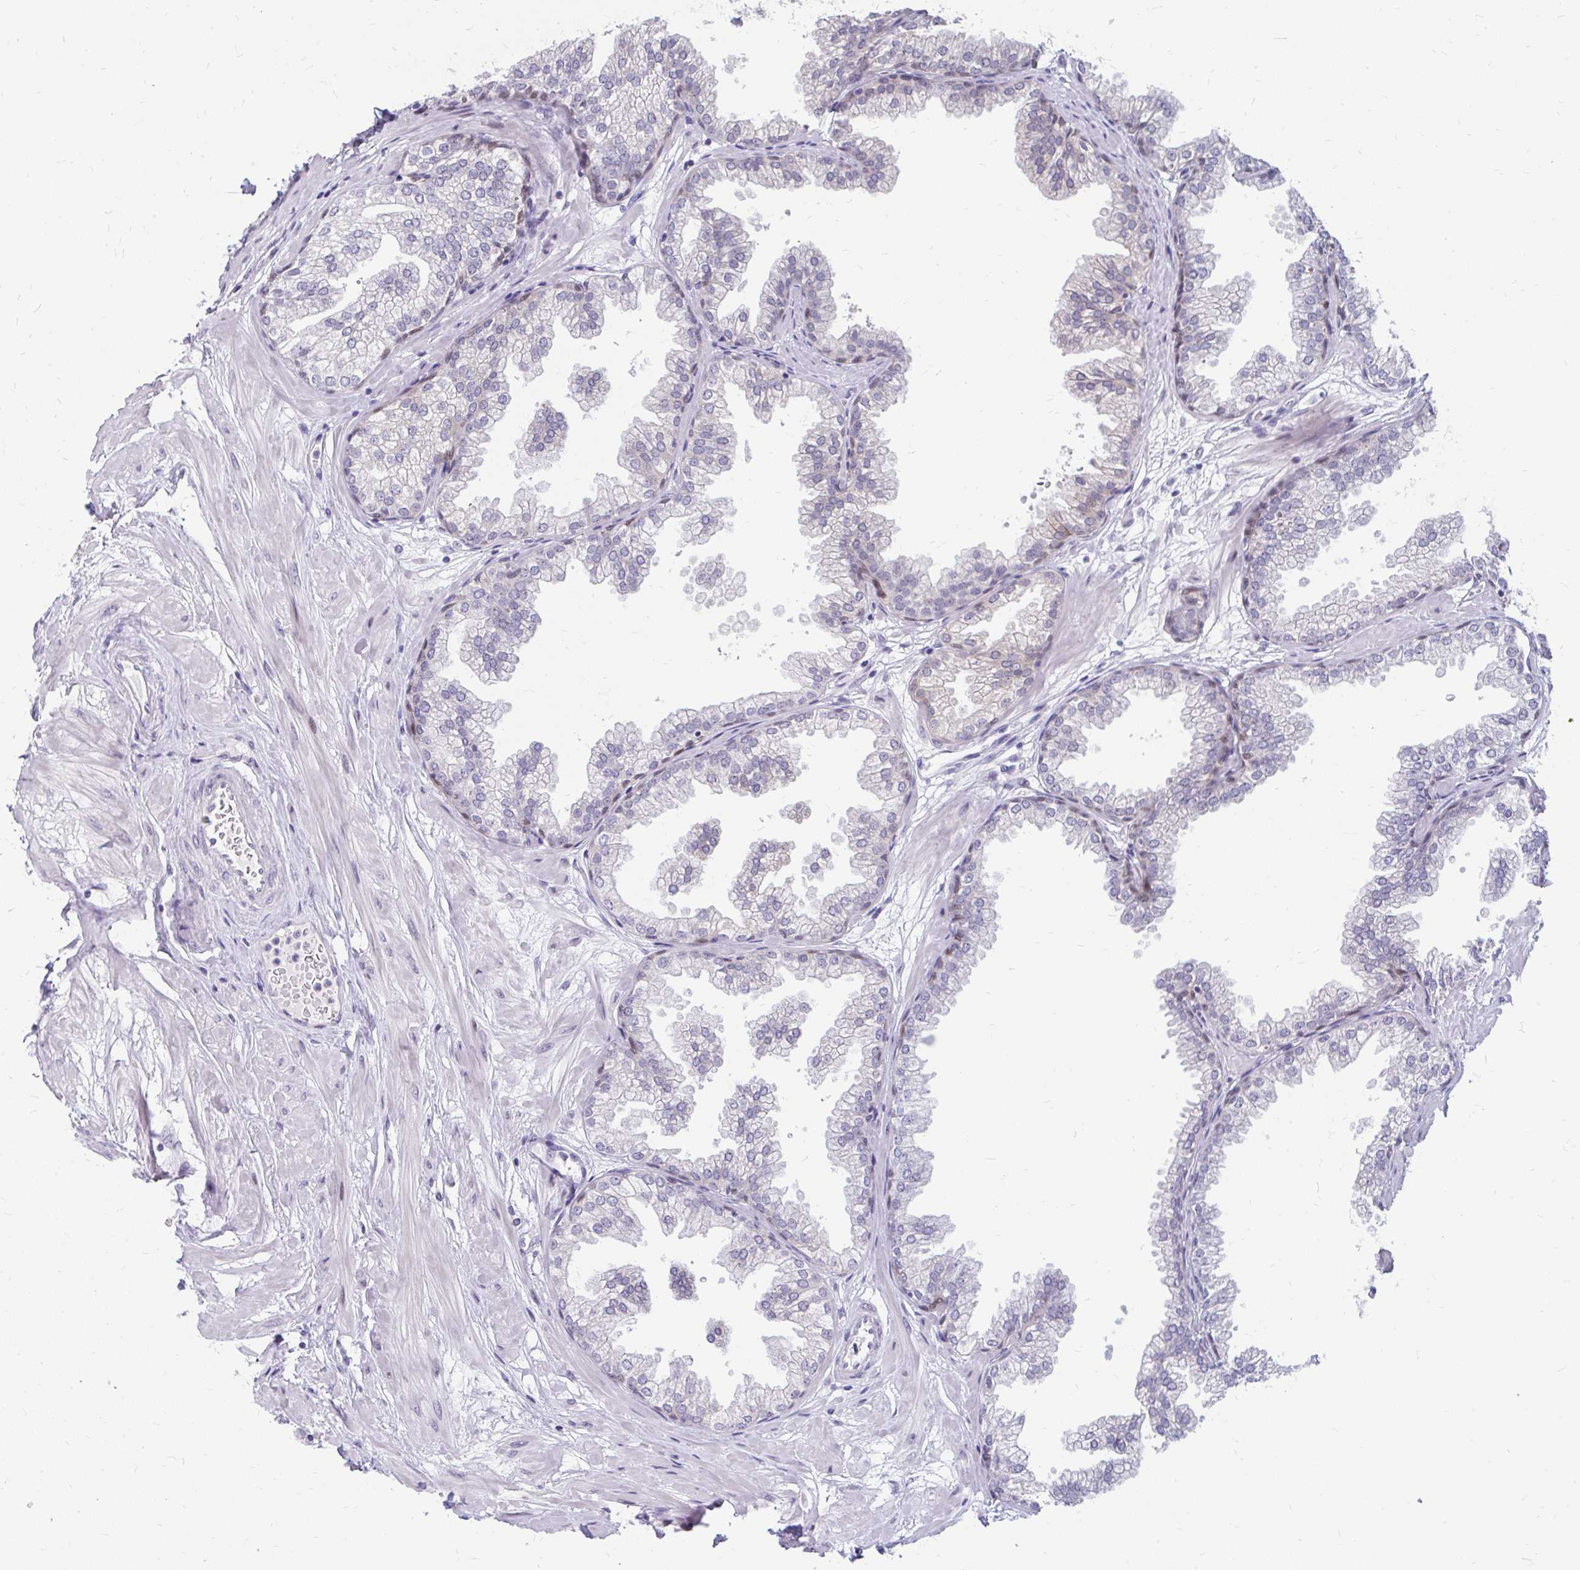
{"staining": {"intensity": "moderate", "quantity": "<25%", "location": "cytoplasmic/membranous,nuclear"}, "tissue": "prostate", "cell_type": "Glandular cells", "image_type": "normal", "snomed": [{"axis": "morphology", "description": "Normal tissue, NOS"}, {"axis": "topography", "description": "Prostate"}], "caption": "This image exhibits unremarkable prostate stained with IHC to label a protein in brown. The cytoplasmic/membranous,nuclear of glandular cells show moderate positivity for the protein. Nuclei are counter-stained blue.", "gene": "RGS16", "patient": {"sex": "male", "age": 37}}